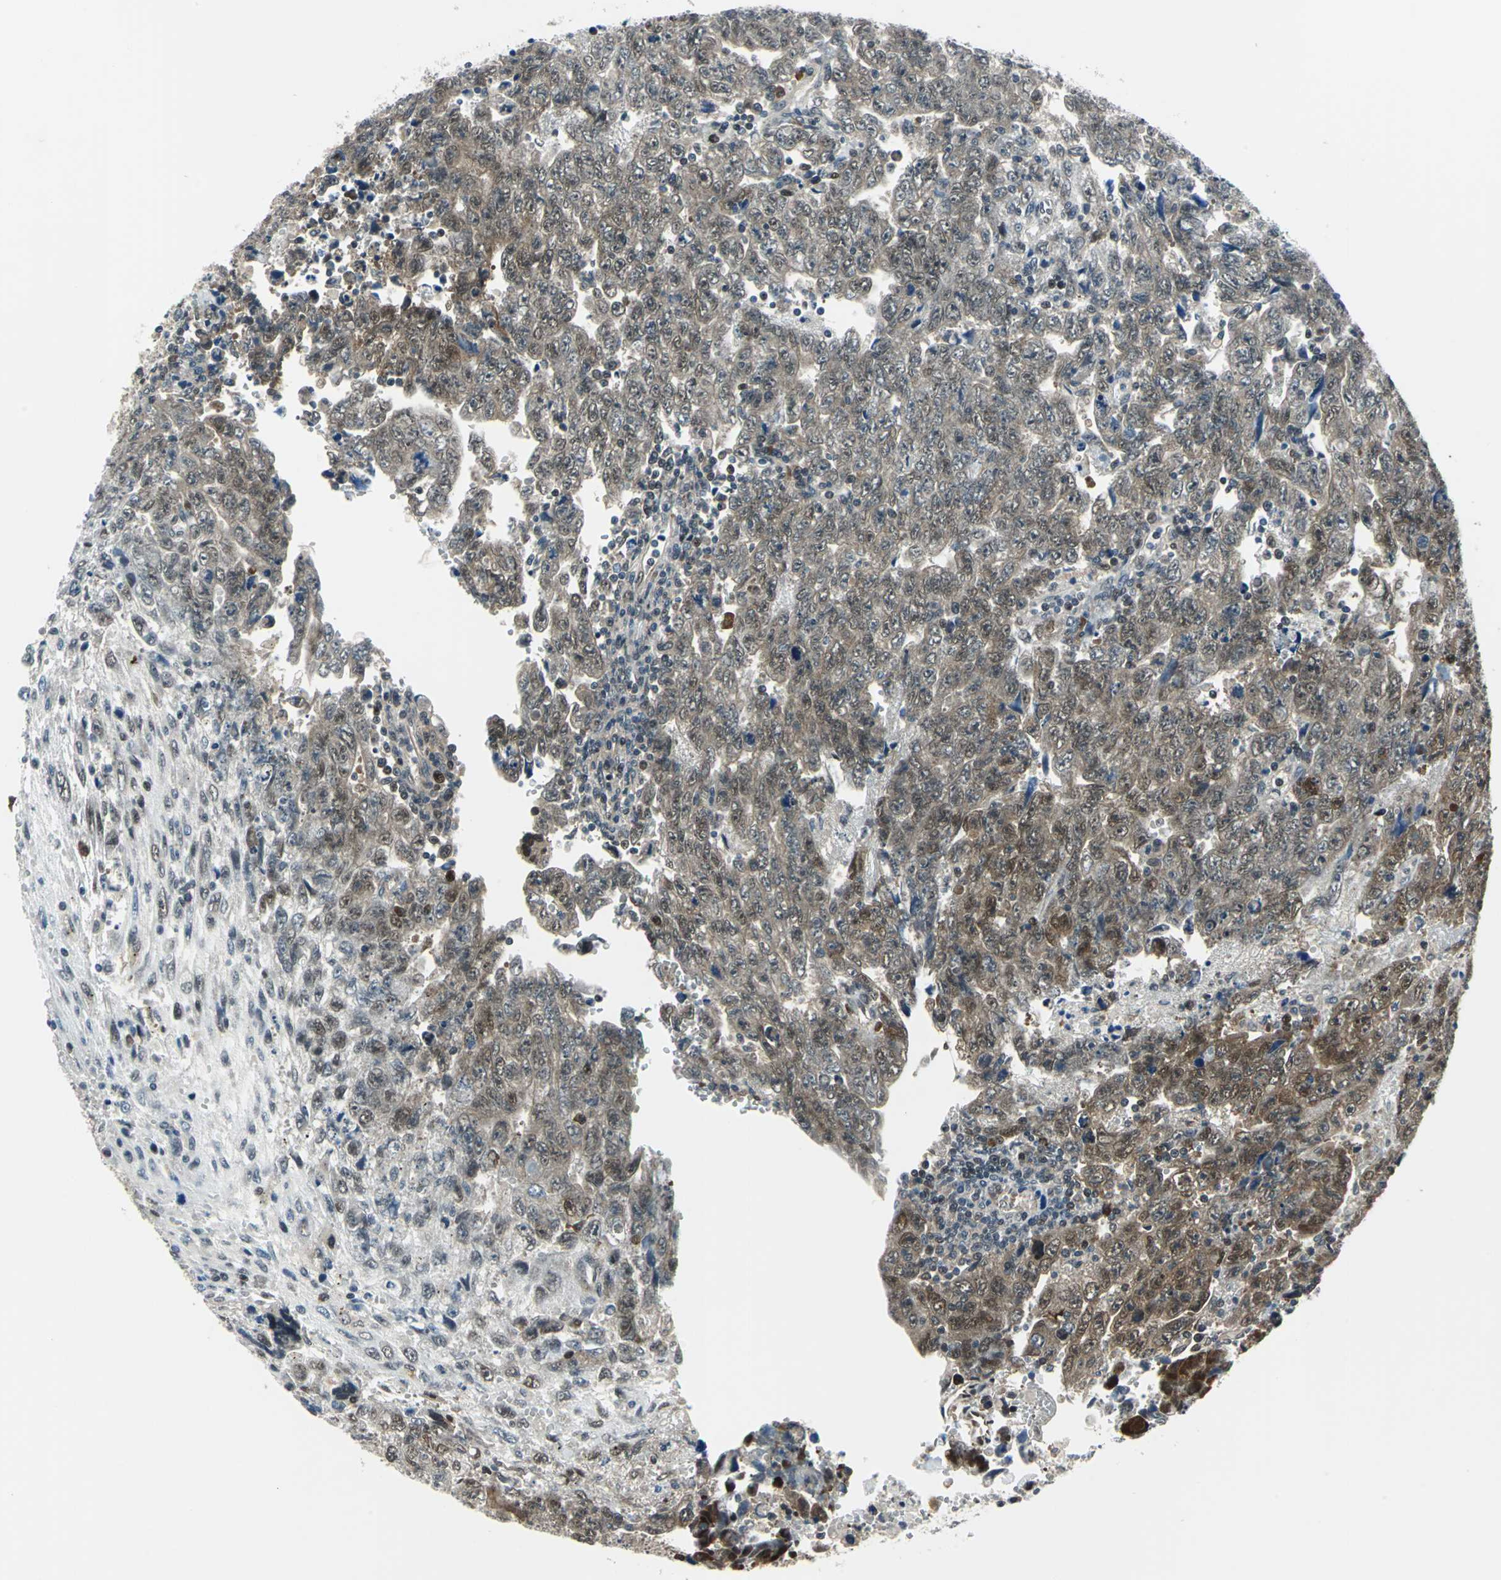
{"staining": {"intensity": "moderate", "quantity": ">75%", "location": "cytoplasmic/membranous,nuclear"}, "tissue": "testis cancer", "cell_type": "Tumor cells", "image_type": "cancer", "snomed": [{"axis": "morphology", "description": "Carcinoma, Embryonal, NOS"}, {"axis": "topography", "description": "Testis"}], "caption": "About >75% of tumor cells in human testis cancer show moderate cytoplasmic/membranous and nuclear protein staining as visualized by brown immunohistochemical staining.", "gene": "POLR3K", "patient": {"sex": "male", "age": 28}}